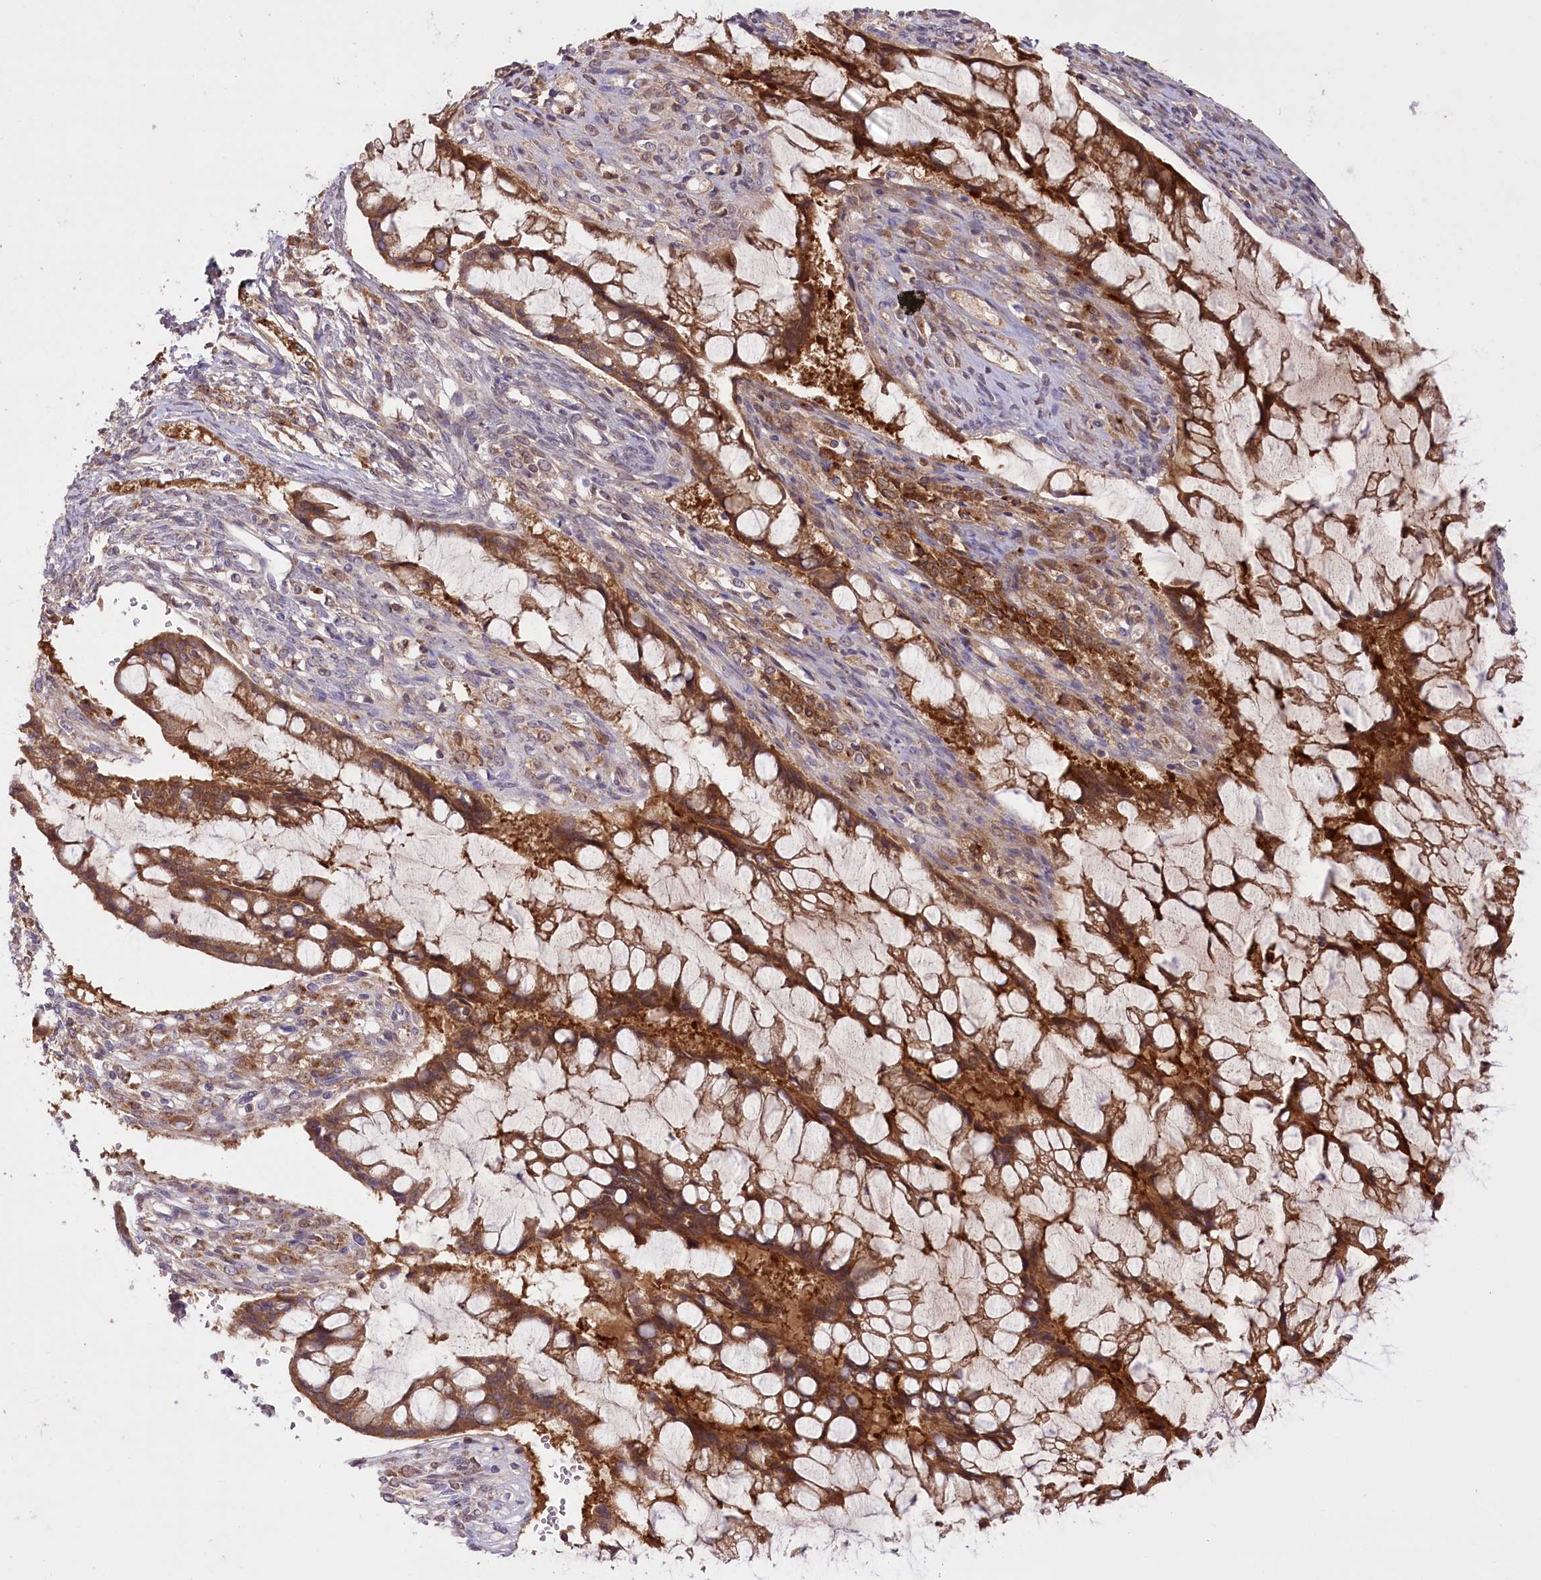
{"staining": {"intensity": "moderate", "quantity": ">75%", "location": "cytoplasmic/membranous"}, "tissue": "ovarian cancer", "cell_type": "Tumor cells", "image_type": "cancer", "snomed": [{"axis": "morphology", "description": "Cystadenocarcinoma, mucinous, NOS"}, {"axis": "topography", "description": "Ovary"}], "caption": "A medium amount of moderate cytoplasmic/membranous positivity is seen in about >75% of tumor cells in ovarian cancer (mucinous cystadenocarcinoma) tissue.", "gene": "PBLD", "patient": {"sex": "female", "age": 73}}